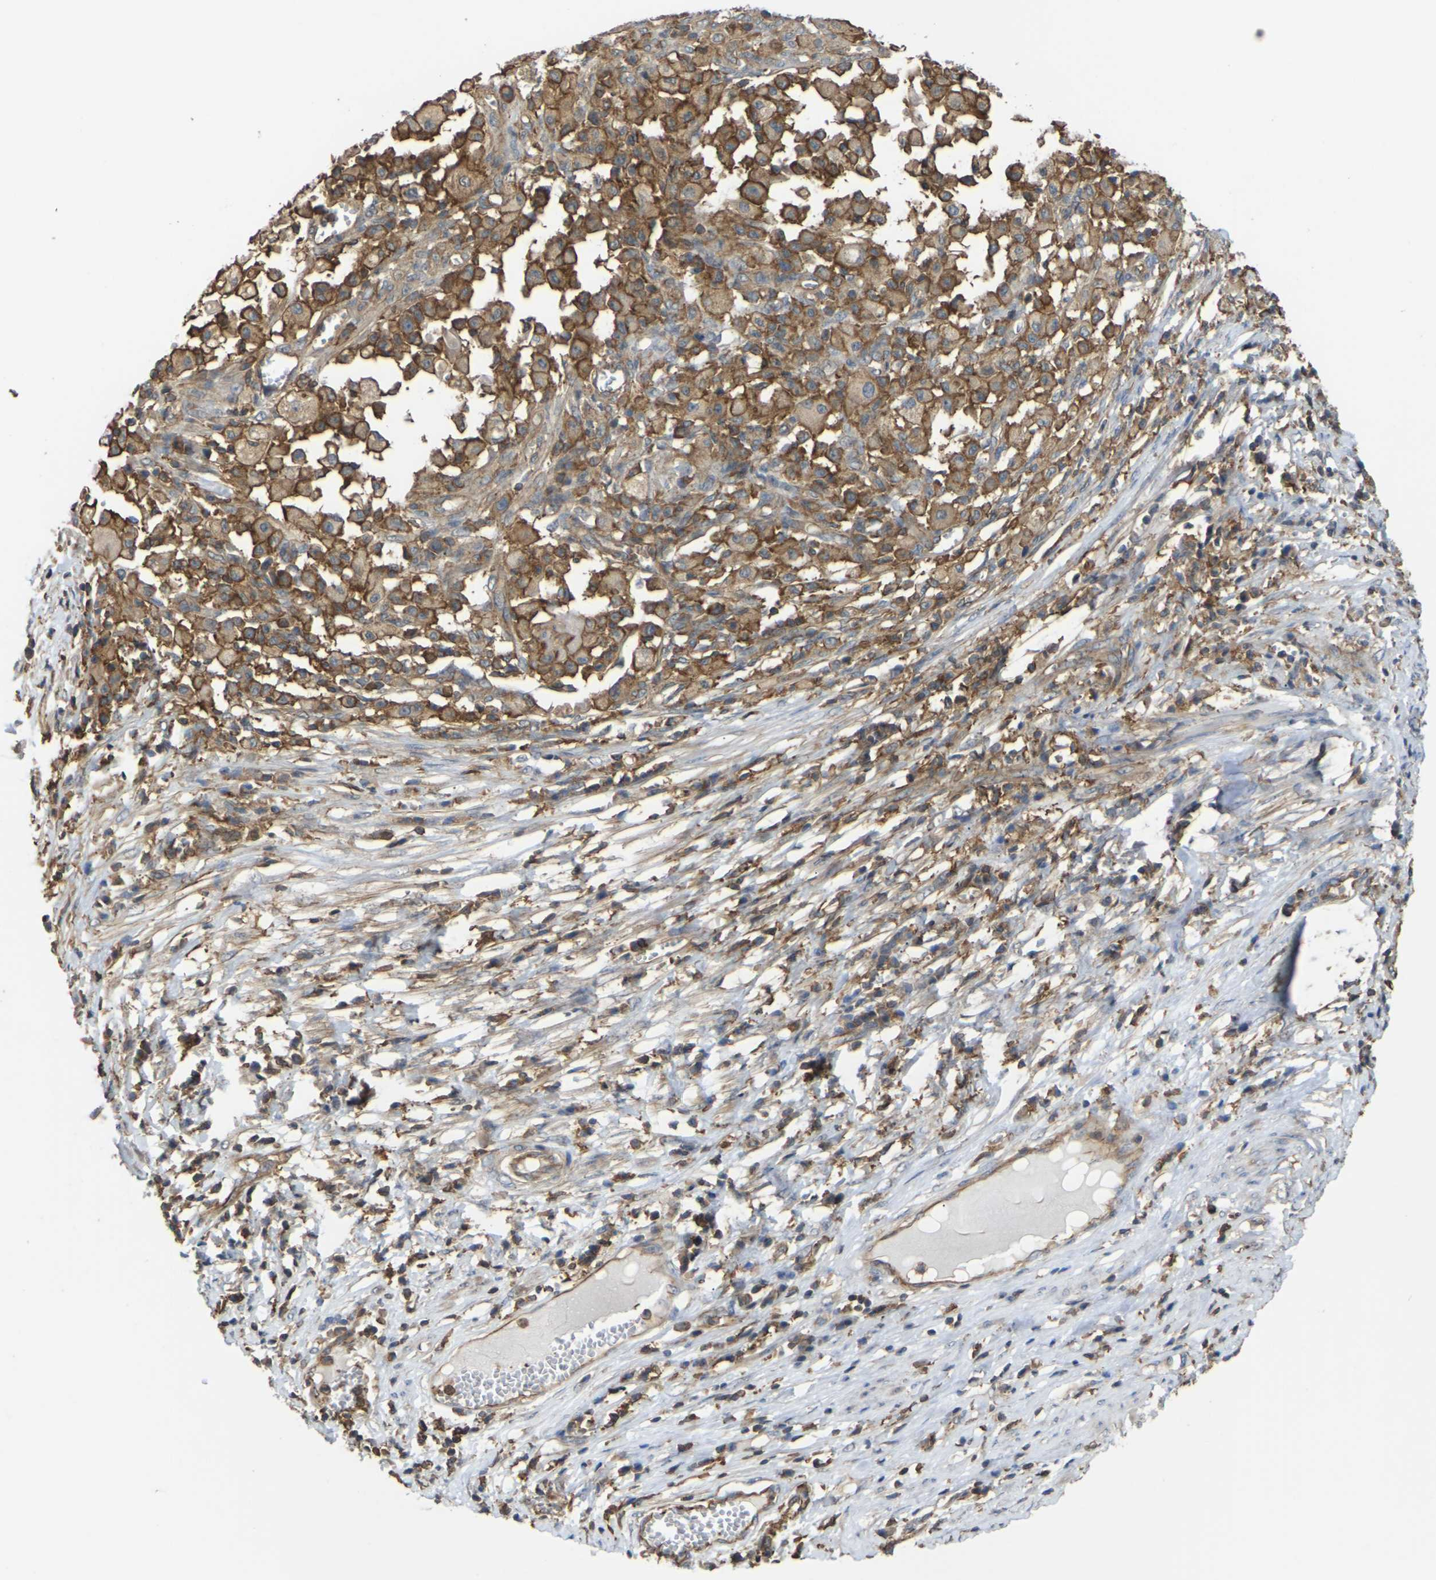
{"staining": {"intensity": "moderate", "quantity": ">75%", "location": "cytoplasmic/membranous"}, "tissue": "cervical cancer", "cell_type": "Tumor cells", "image_type": "cancer", "snomed": [{"axis": "morphology", "description": "Squamous cell carcinoma, NOS"}, {"axis": "topography", "description": "Cervix"}], "caption": "A histopathology image showing moderate cytoplasmic/membranous positivity in approximately >75% of tumor cells in cervical cancer, as visualized by brown immunohistochemical staining.", "gene": "IQGAP1", "patient": {"sex": "female", "age": 39}}